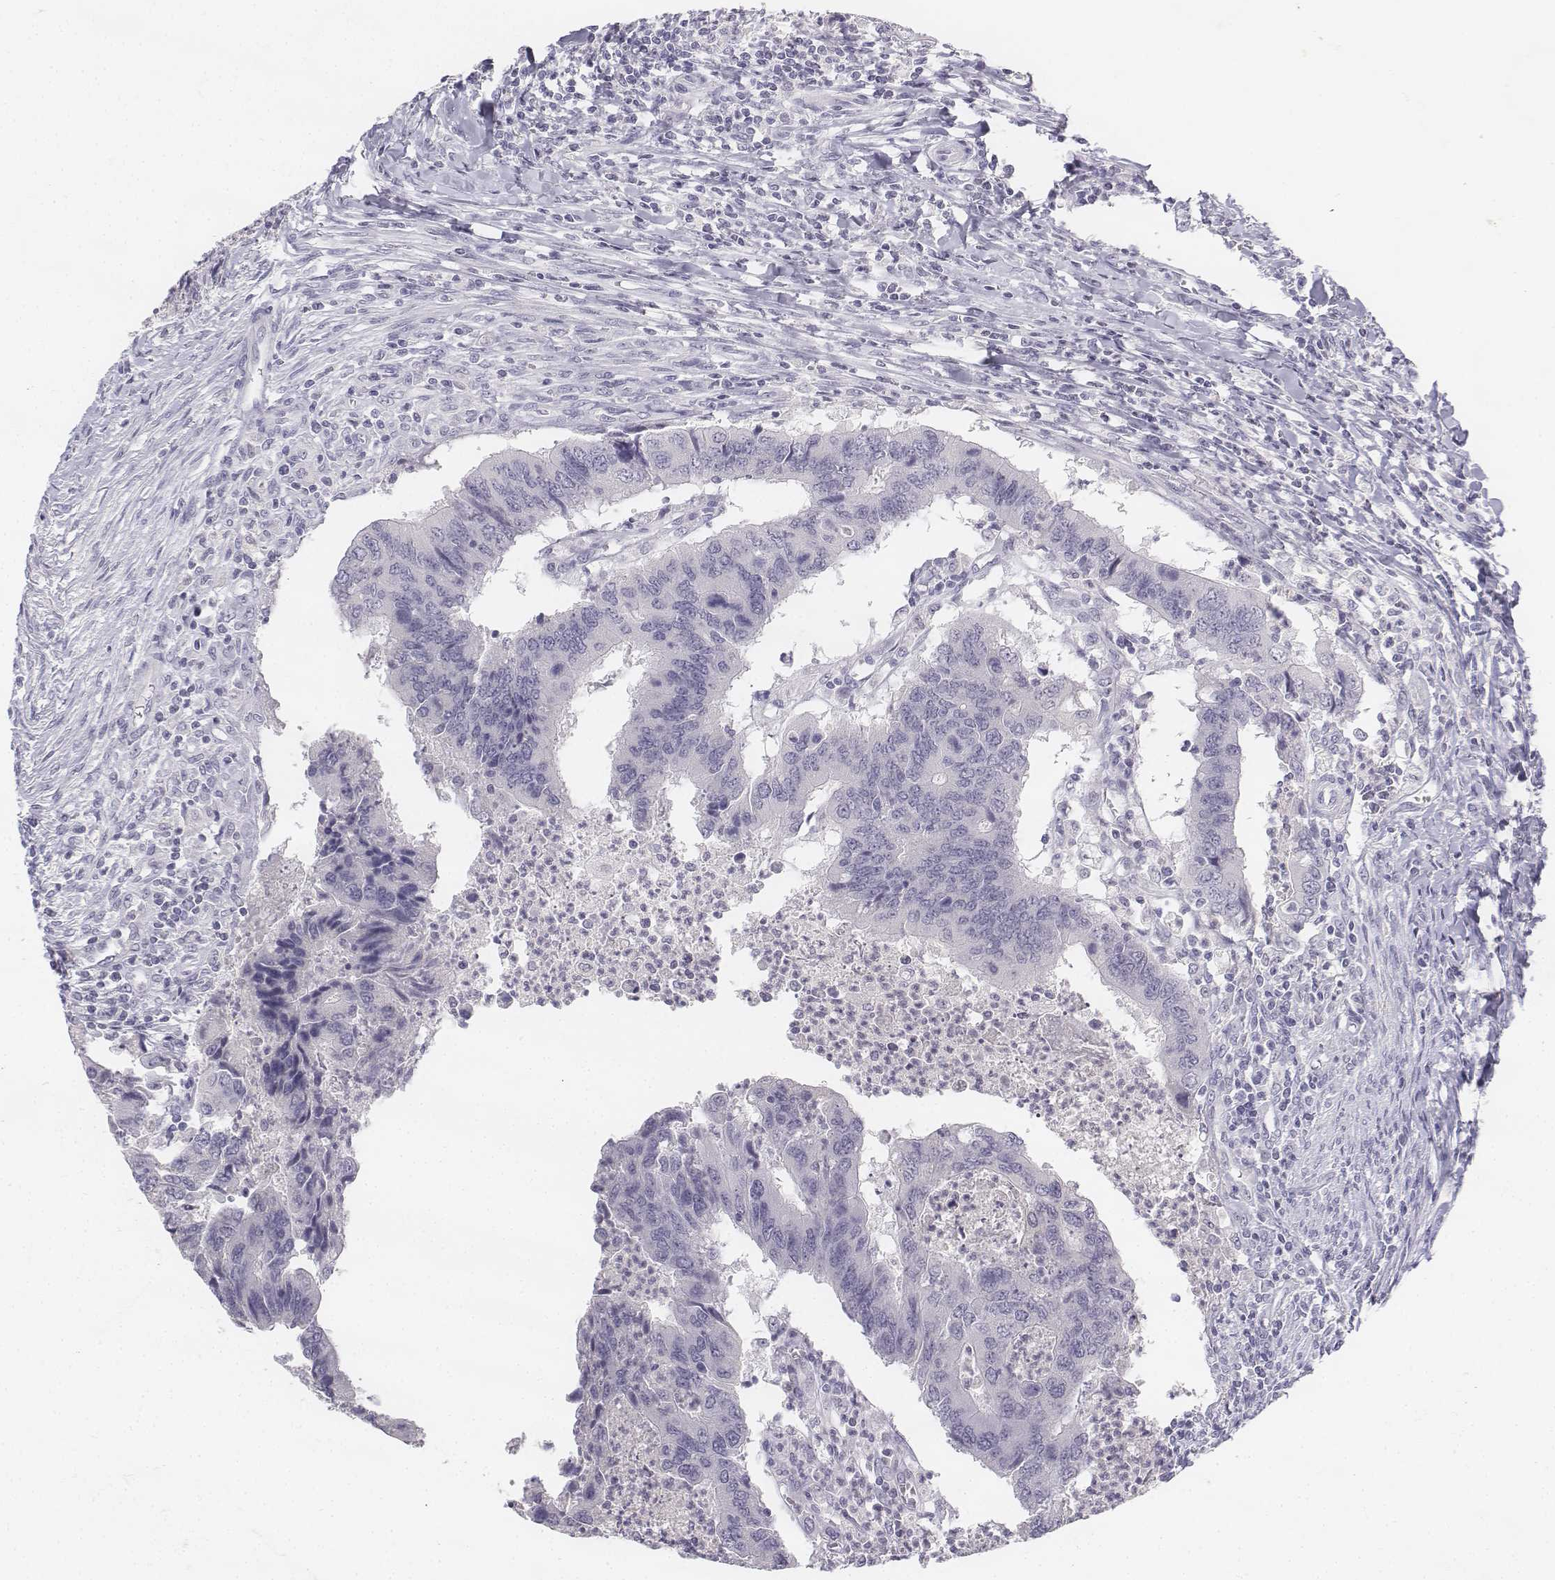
{"staining": {"intensity": "negative", "quantity": "none", "location": "none"}, "tissue": "colorectal cancer", "cell_type": "Tumor cells", "image_type": "cancer", "snomed": [{"axis": "morphology", "description": "Adenocarcinoma, NOS"}, {"axis": "topography", "description": "Colon"}], "caption": "Immunohistochemistry of colorectal cancer (adenocarcinoma) shows no positivity in tumor cells.", "gene": "UCN2", "patient": {"sex": "female", "age": 67}}